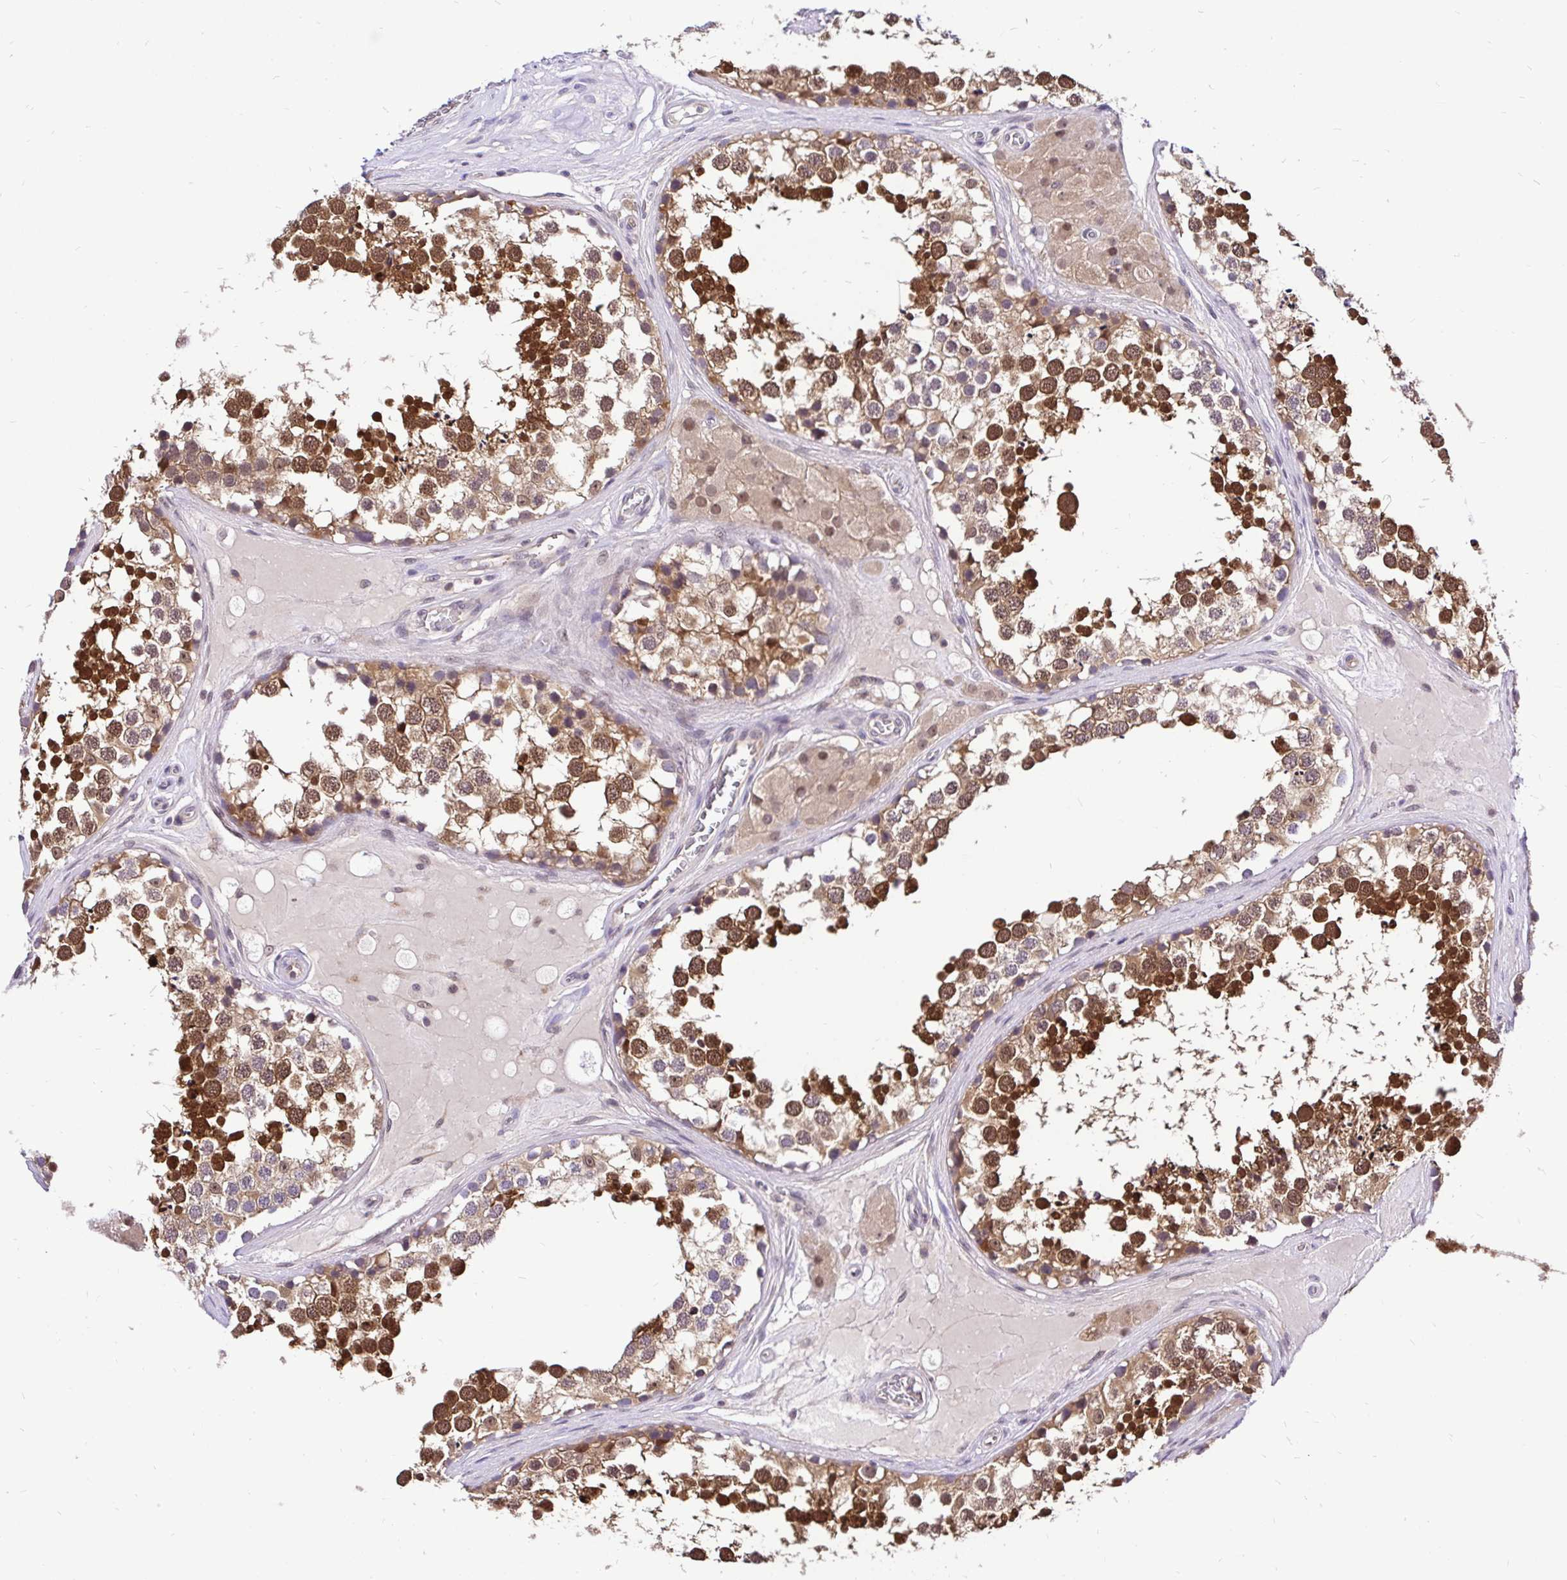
{"staining": {"intensity": "strong", "quantity": ">75%", "location": "cytoplasmic/membranous"}, "tissue": "testis", "cell_type": "Cells in seminiferous ducts", "image_type": "normal", "snomed": [{"axis": "morphology", "description": "Normal tissue, NOS"}, {"axis": "morphology", "description": "Seminoma, NOS"}, {"axis": "topography", "description": "Testis"}], "caption": "Immunohistochemistry (IHC) (DAB (3,3'-diaminobenzidine)) staining of unremarkable testis displays strong cytoplasmic/membranous protein positivity in approximately >75% of cells in seminiferous ducts.", "gene": "UBE2M", "patient": {"sex": "male", "age": 65}}